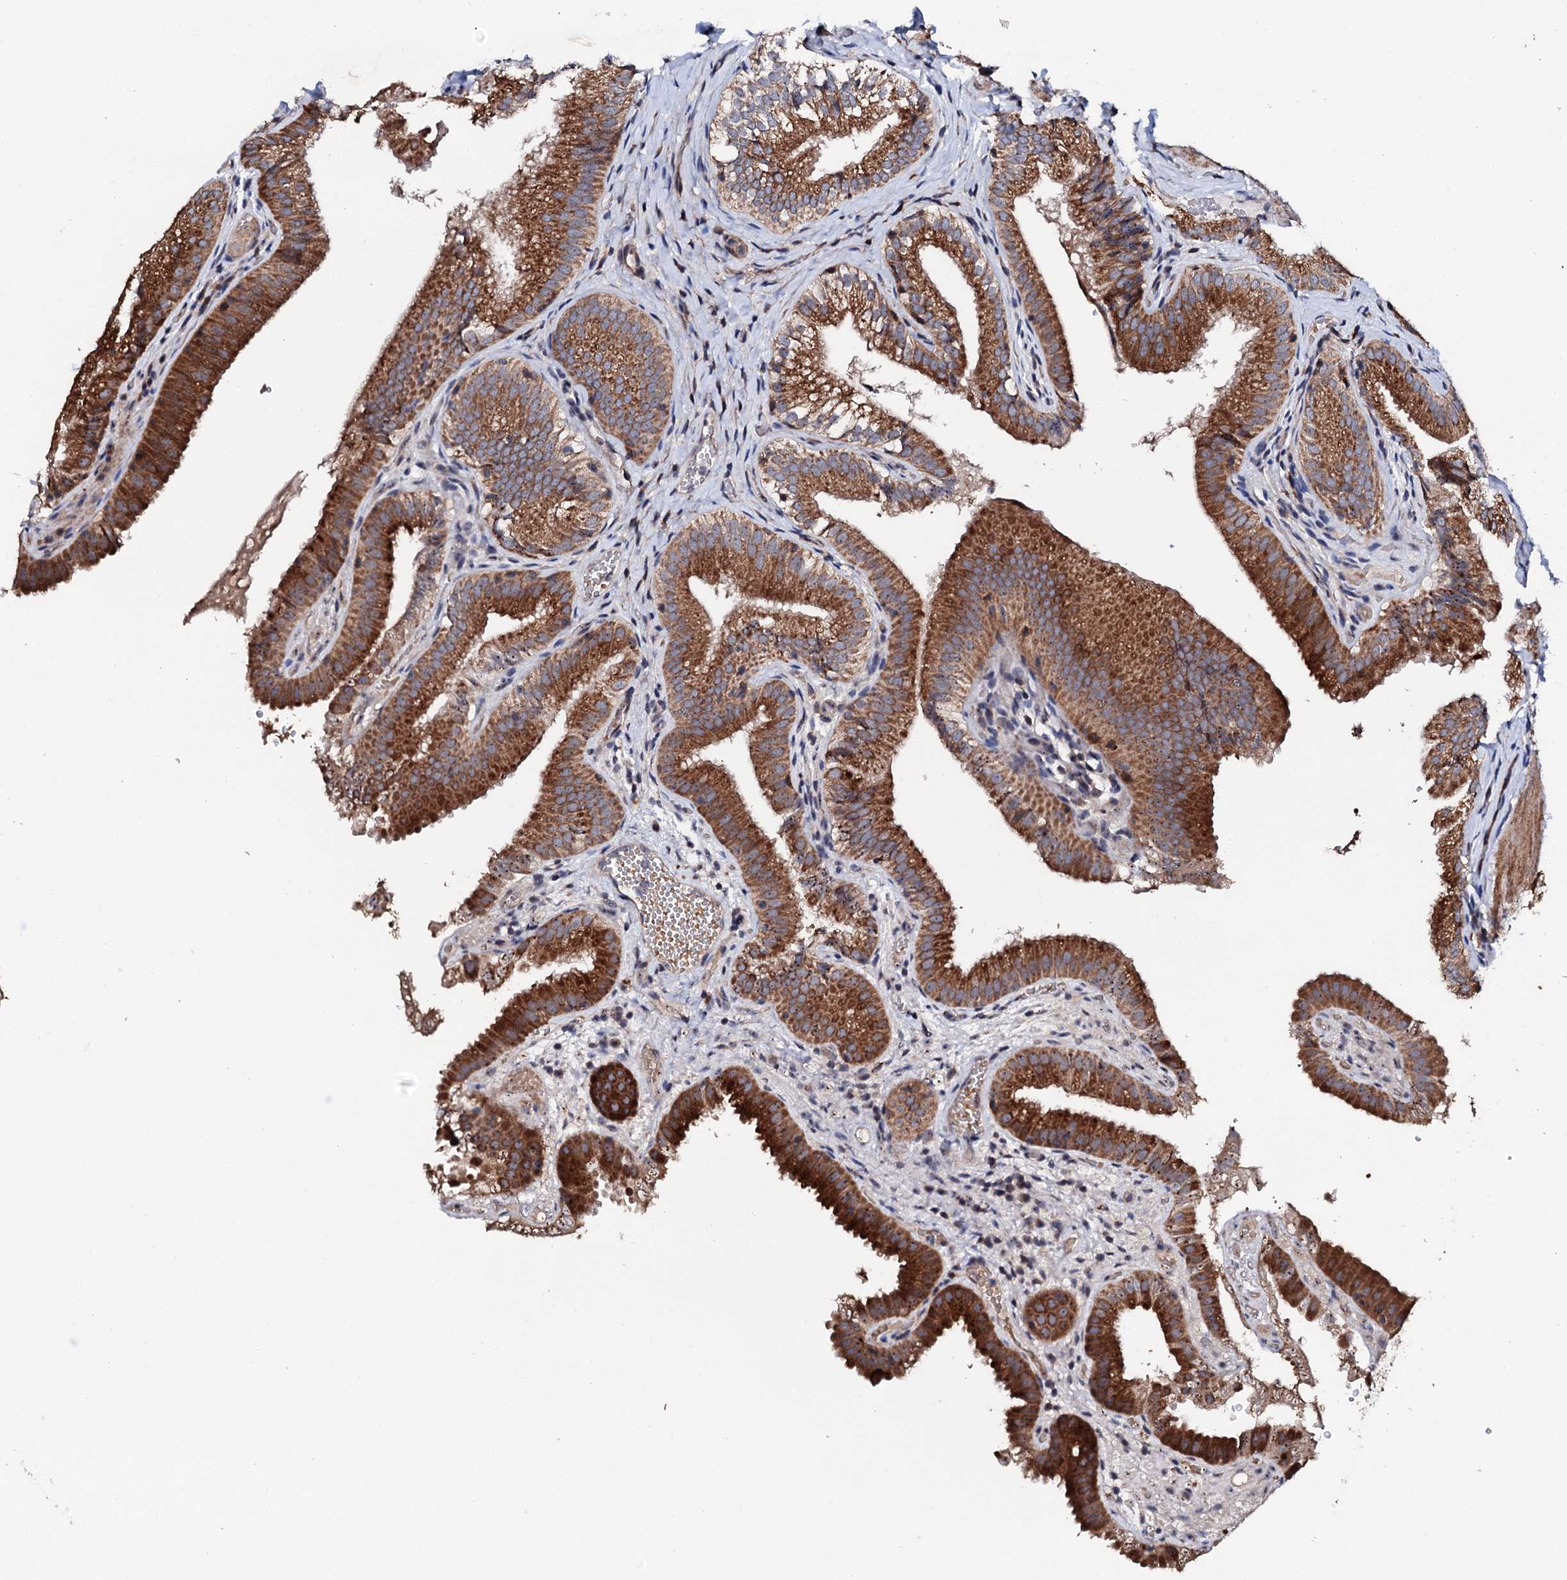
{"staining": {"intensity": "strong", "quantity": ">75%", "location": "cytoplasmic/membranous"}, "tissue": "gallbladder", "cell_type": "Glandular cells", "image_type": "normal", "snomed": [{"axis": "morphology", "description": "Normal tissue, NOS"}, {"axis": "topography", "description": "Gallbladder"}], "caption": "Immunohistochemical staining of benign human gallbladder exhibits >75% levels of strong cytoplasmic/membranous protein staining in about >75% of glandular cells. The protein is shown in brown color, while the nuclei are stained blue.", "gene": "GTPBP4", "patient": {"sex": "female", "age": 30}}